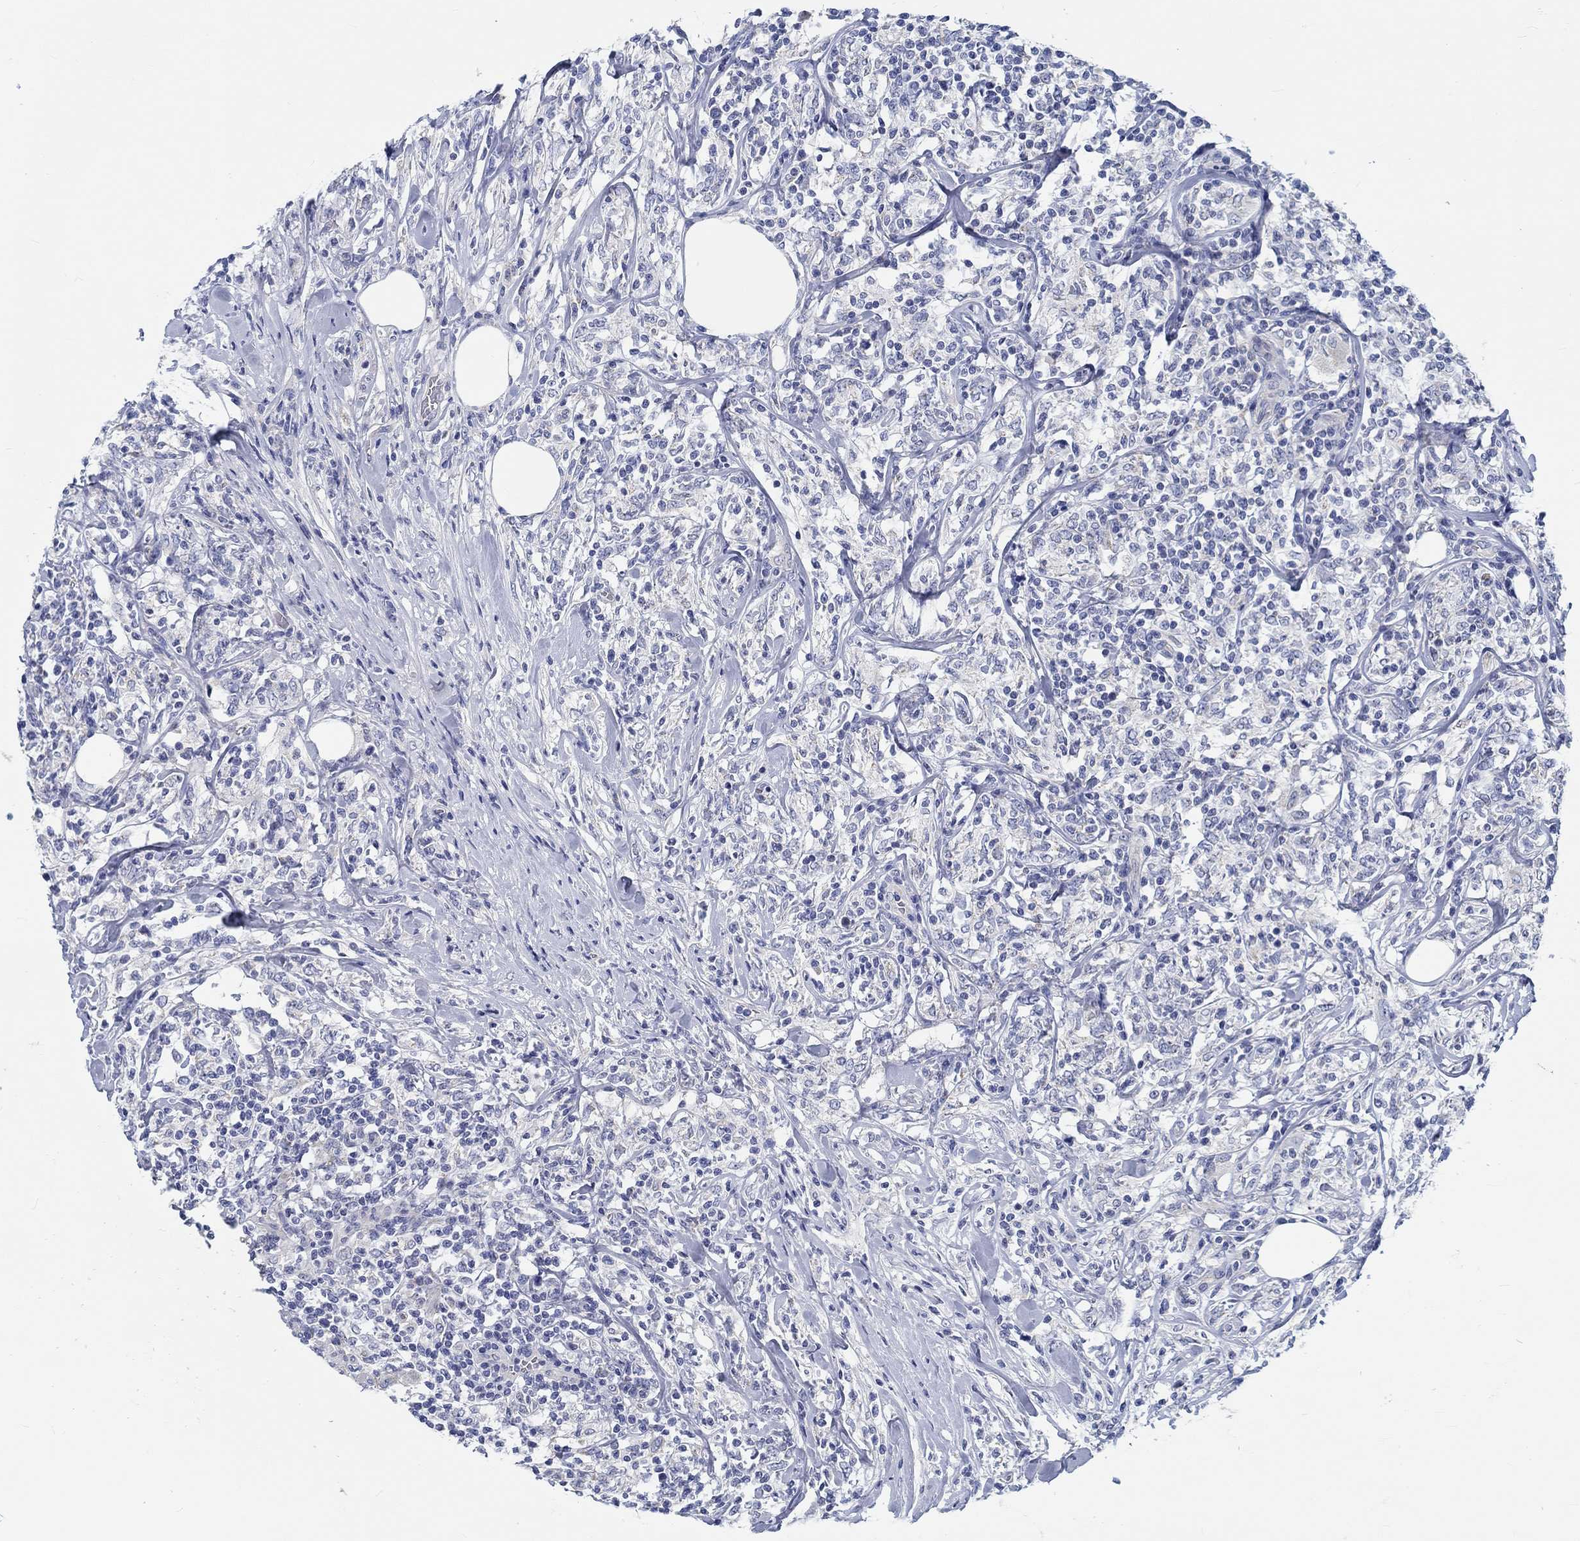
{"staining": {"intensity": "negative", "quantity": "none", "location": "none"}, "tissue": "lymphoma", "cell_type": "Tumor cells", "image_type": "cancer", "snomed": [{"axis": "morphology", "description": "Malignant lymphoma, non-Hodgkin's type, High grade"}, {"axis": "topography", "description": "Lymph node"}], "caption": "Immunohistochemistry photomicrograph of human malignant lymphoma, non-Hodgkin's type (high-grade) stained for a protein (brown), which displays no positivity in tumor cells.", "gene": "MYBPC1", "patient": {"sex": "female", "age": 84}}